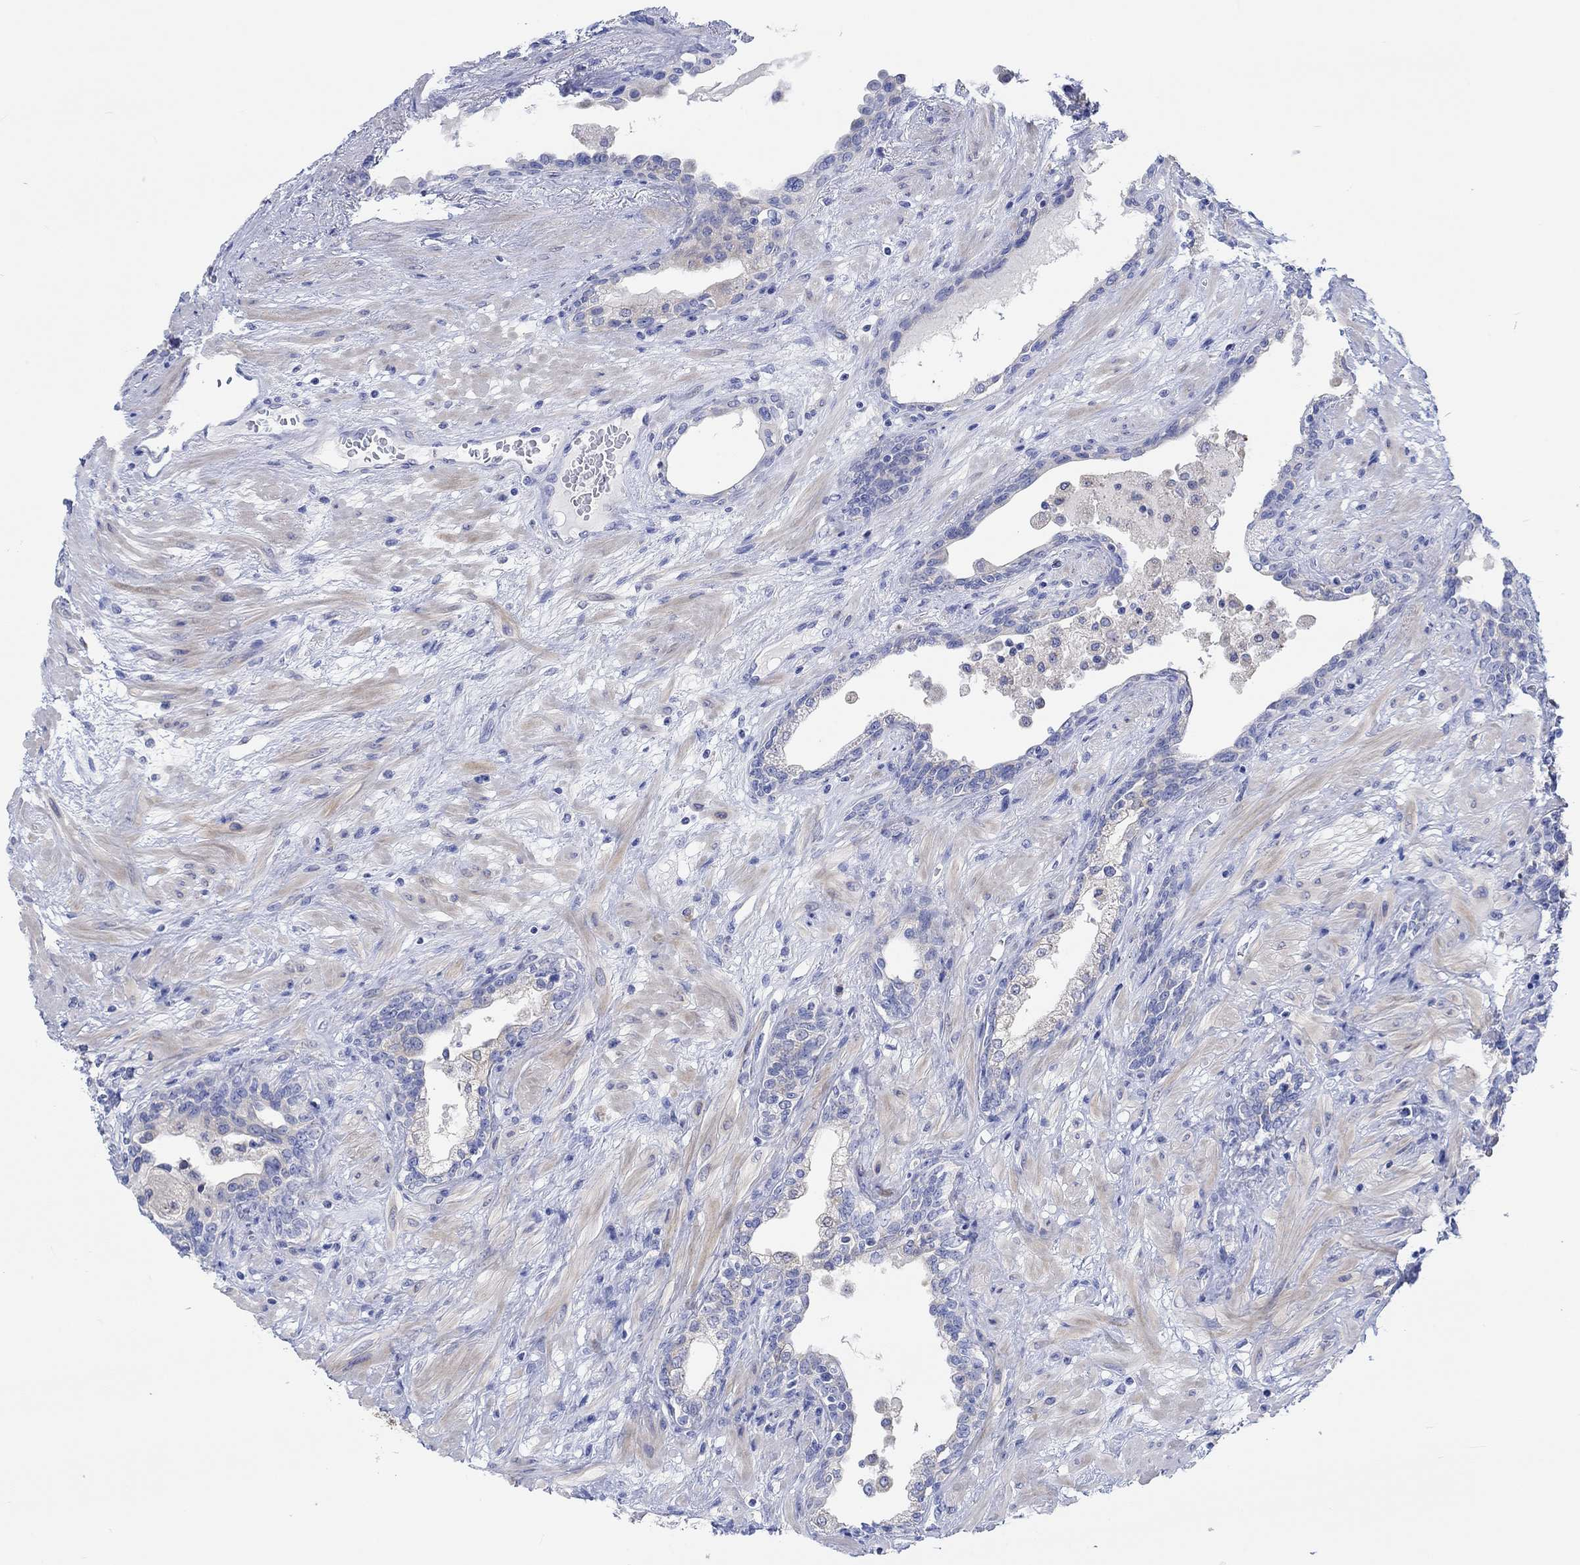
{"staining": {"intensity": "negative", "quantity": "none", "location": "none"}, "tissue": "prostate", "cell_type": "Glandular cells", "image_type": "normal", "snomed": [{"axis": "morphology", "description": "Normal tissue, NOS"}, {"axis": "topography", "description": "Prostate"}], "caption": "The photomicrograph demonstrates no significant staining in glandular cells of prostate. (DAB immunohistochemistry (IHC), high magnification).", "gene": "REEP6", "patient": {"sex": "male", "age": 63}}